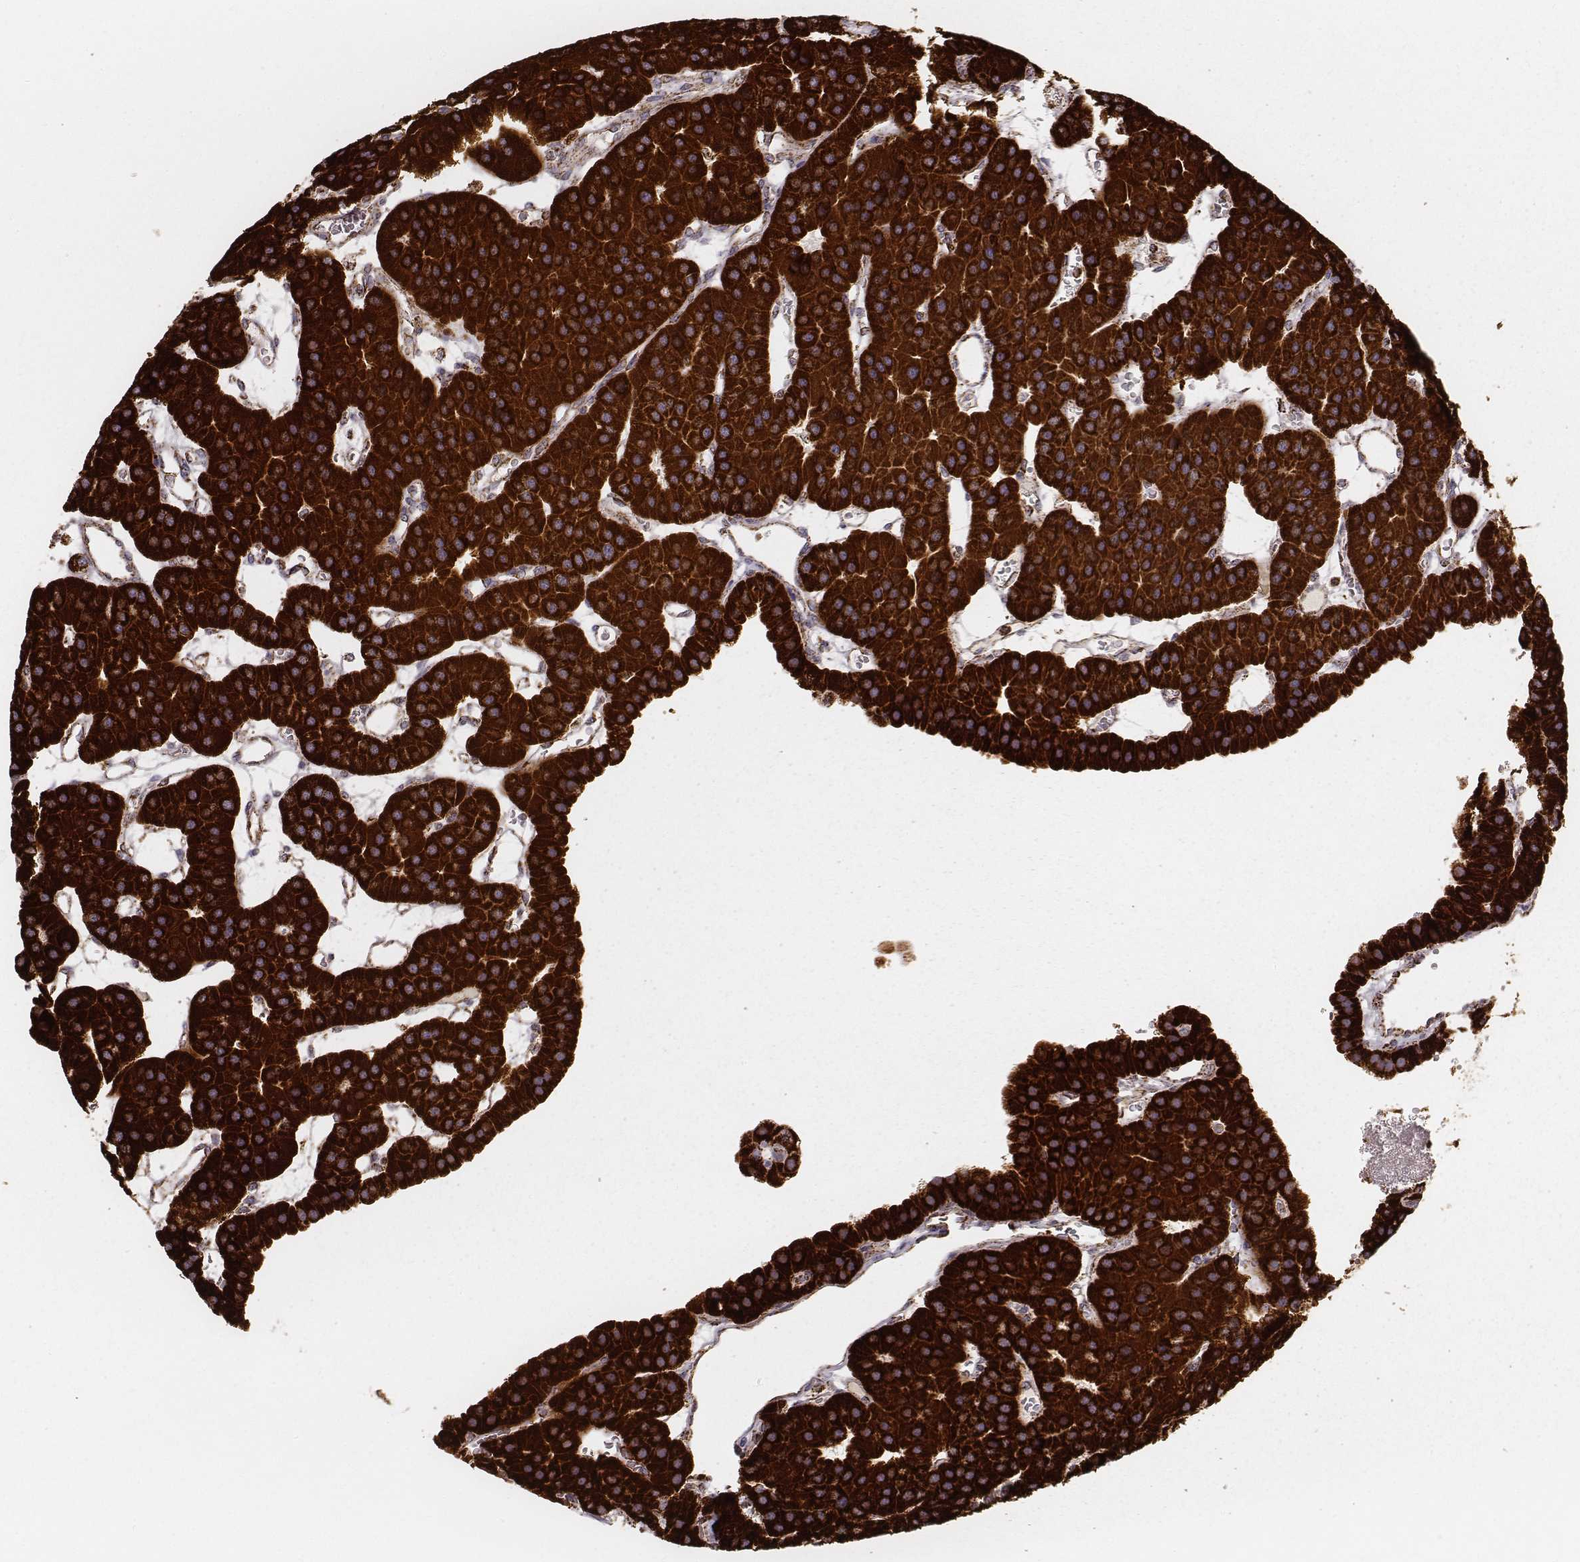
{"staining": {"intensity": "strong", "quantity": ">75%", "location": "cytoplasmic/membranous"}, "tissue": "parathyroid gland", "cell_type": "Glandular cells", "image_type": "normal", "snomed": [{"axis": "morphology", "description": "Normal tissue, NOS"}, {"axis": "morphology", "description": "Adenoma, NOS"}, {"axis": "topography", "description": "Parathyroid gland"}], "caption": "Brown immunohistochemical staining in normal parathyroid gland shows strong cytoplasmic/membranous positivity in approximately >75% of glandular cells.", "gene": "CS", "patient": {"sex": "female", "age": 86}}